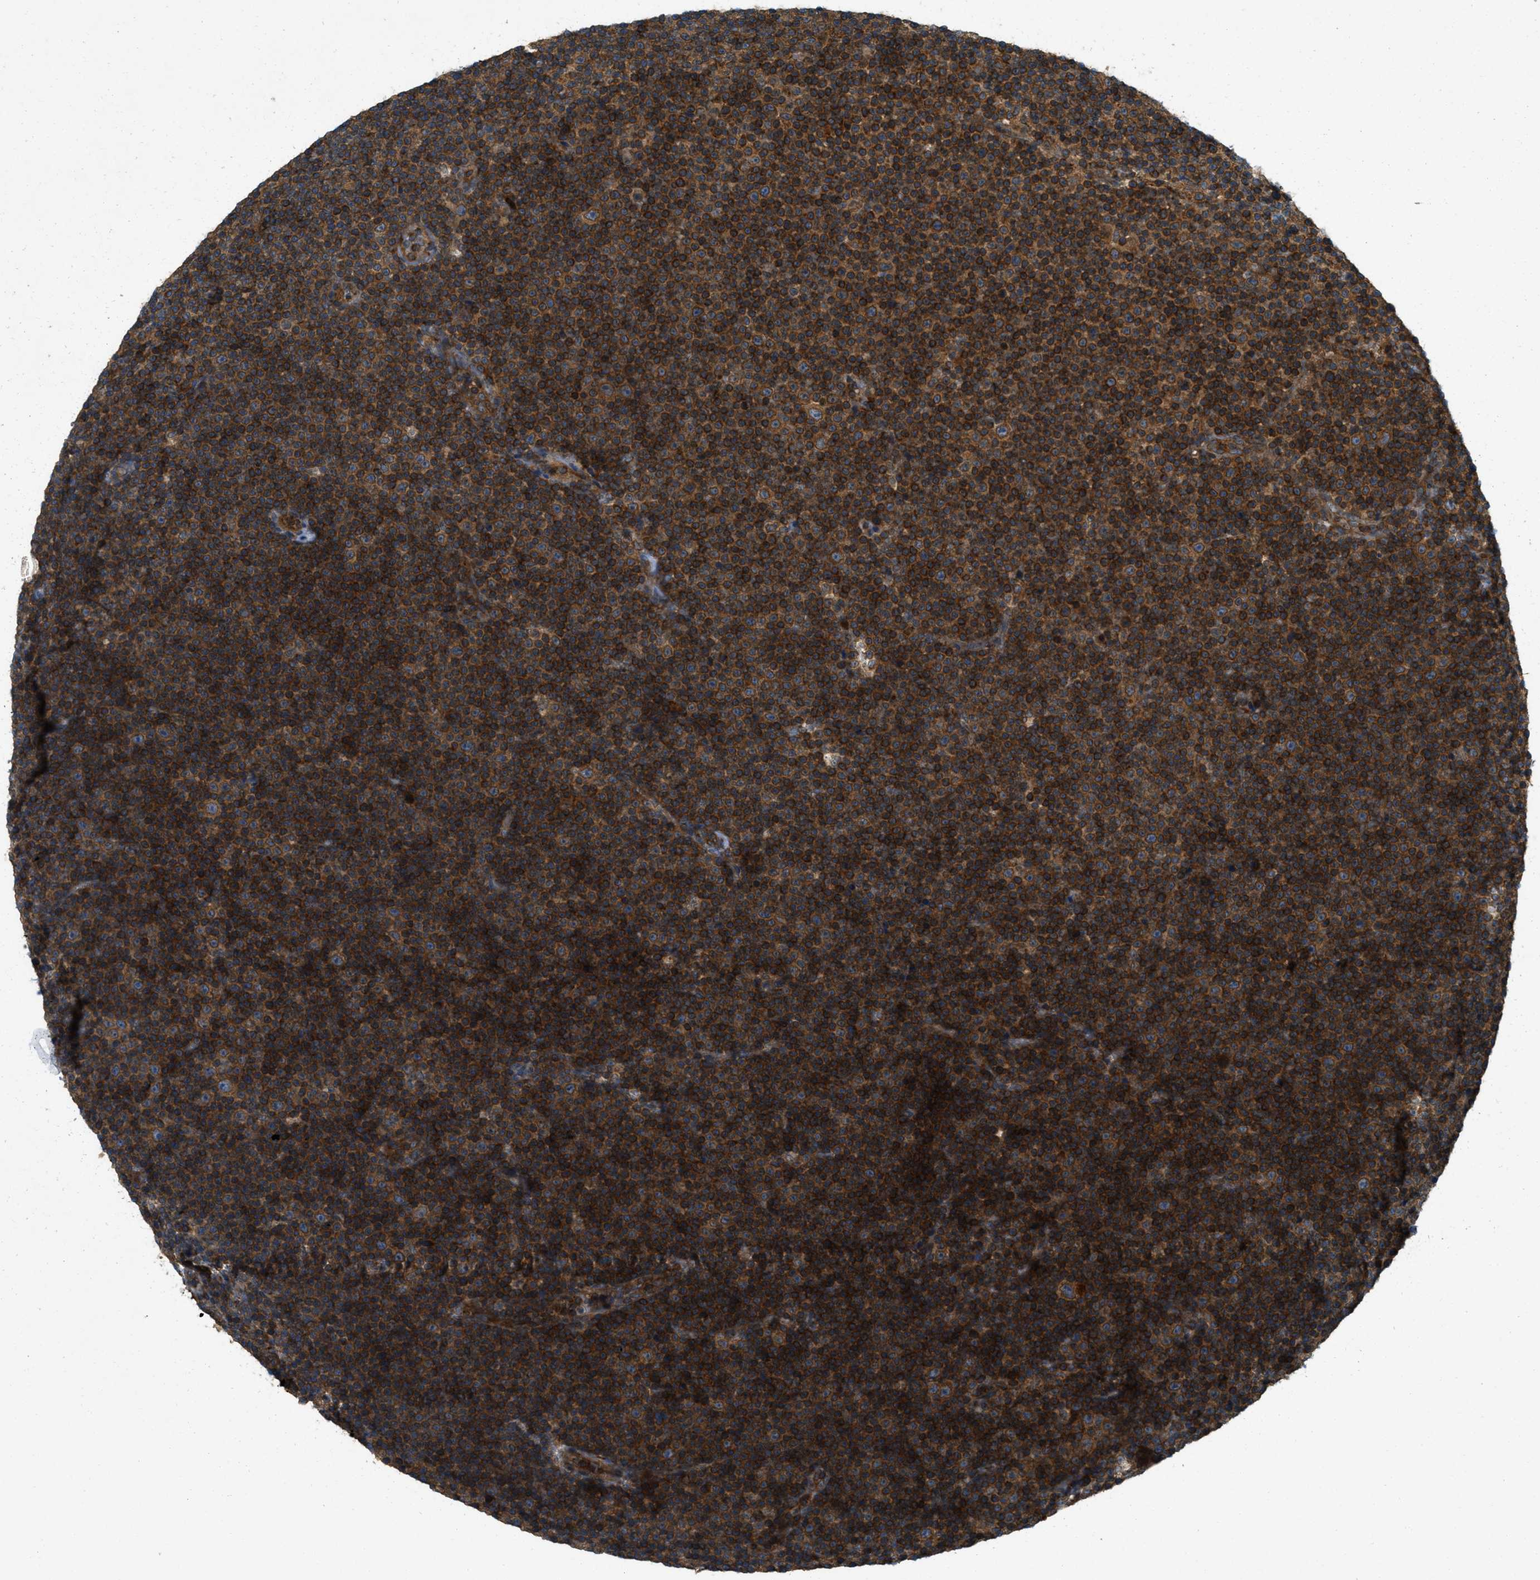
{"staining": {"intensity": "strong", "quantity": ">75%", "location": "cytoplasmic/membranous"}, "tissue": "lymphoma", "cell_type": "Tumor cells", "image_type": "cancer", "snomed": [{"axis": "morphology", "description": "Malignant lymphoma, non-Hodgkin's type, Low grade"}, {"axis": "topography", "description": "Lymph node"}], "caption": "Protein staining of lymphoma tissue shows strong cytoplasmic/membranous expression in approximately >75% of tumor cells.", "gene": "PCDH18", "patient": {"sex": "female", "age": 67}}